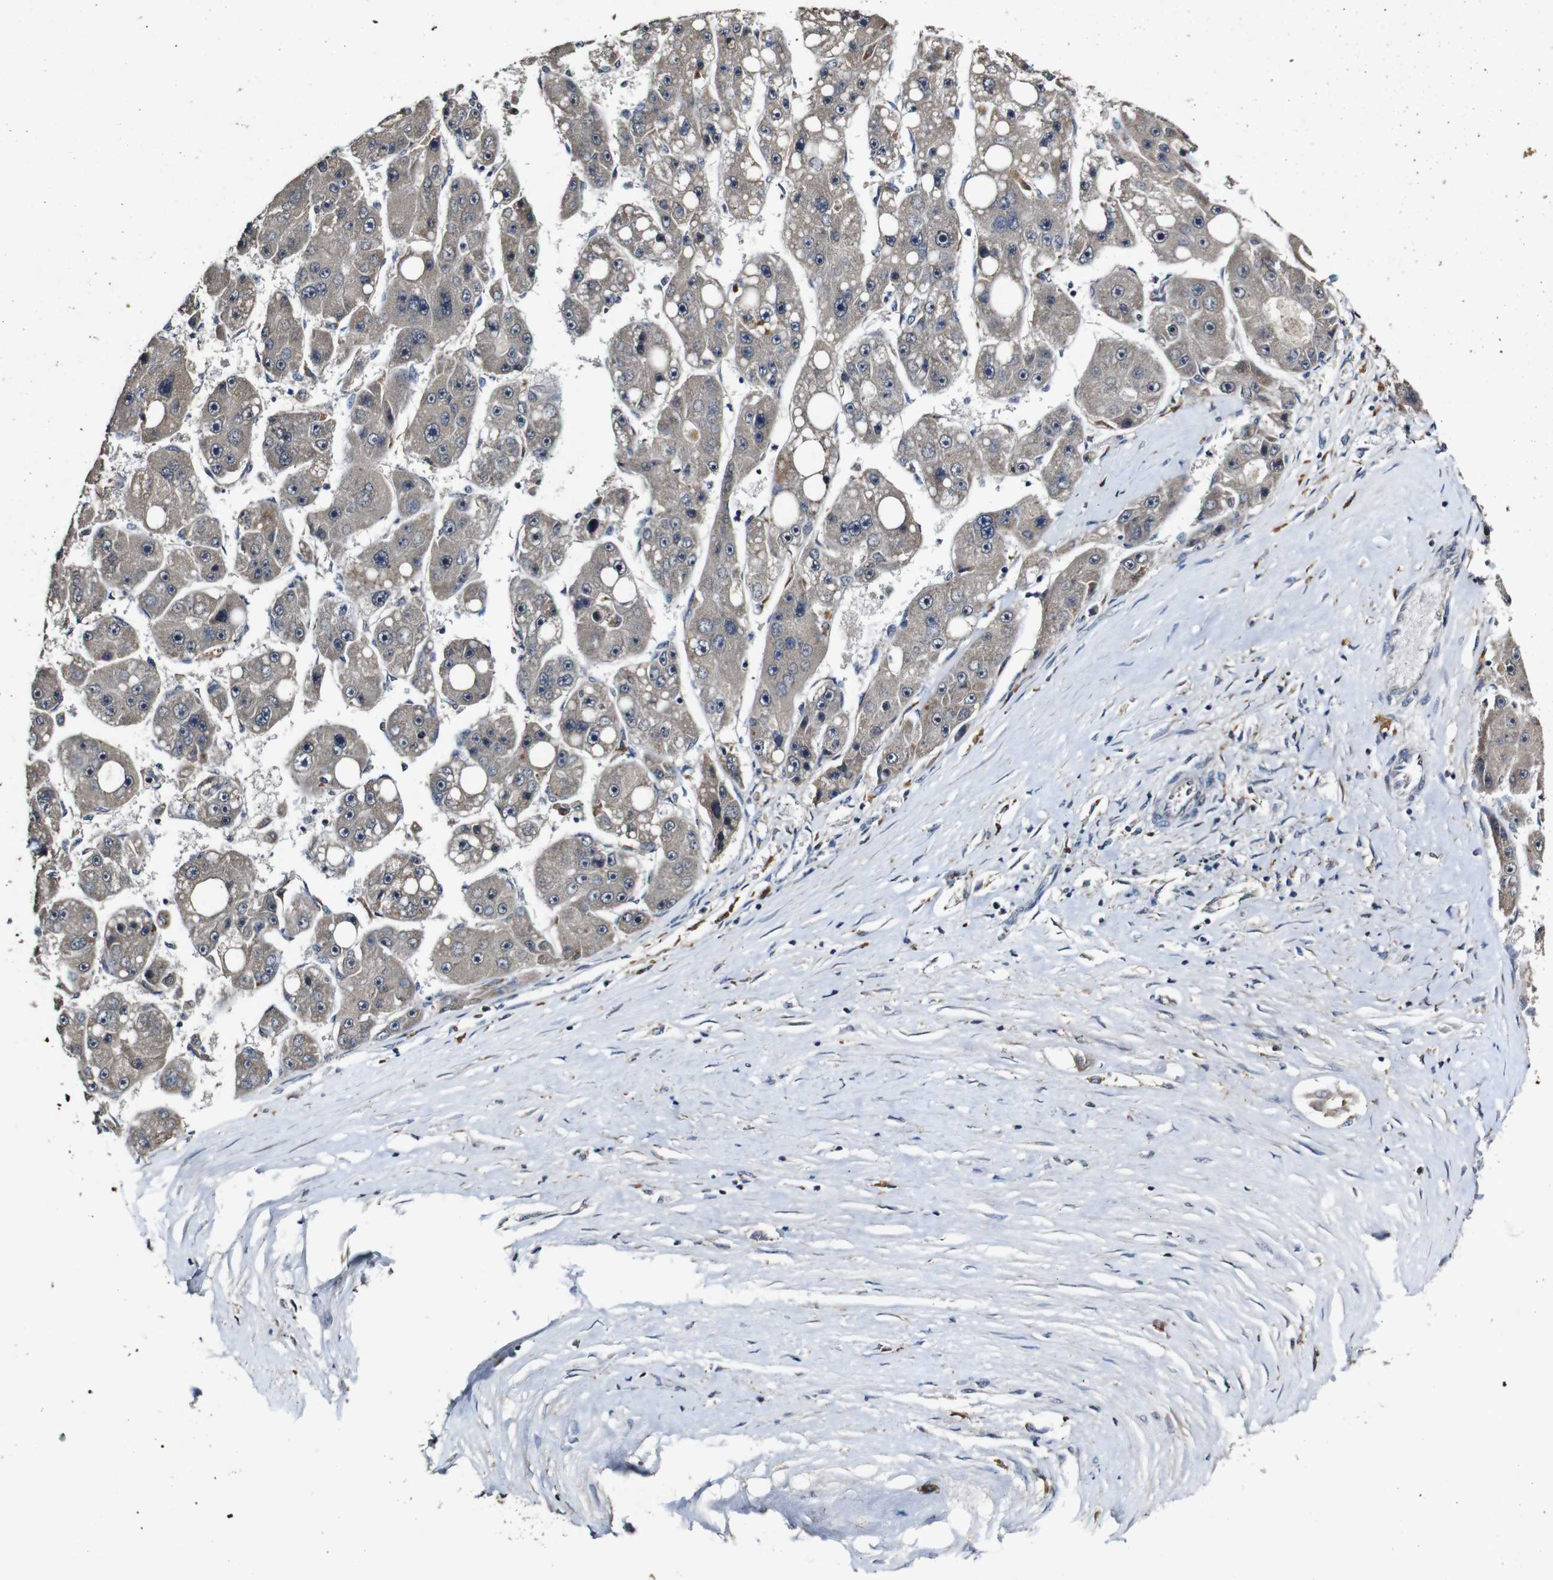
{"staining": {"intensity": "weak", "quantity": ">75%", "location": "cytoplasmic/membranous"}, "tissue": "liver cancer", "cell_type": "Tumor cells", "image_type": "cancer", "snomed": [{"axis": "morphology", "description": "Carcinoma, Hepatocellular, NOS"}, {"axis": "topography", "description": "Liver"}], "caption": "Weak cytoplasmic/membranous positivity for a protein is seen in about >75% of tumor cells of hepatocellular carcinoma (liver) using IHC.", "gene": "MAGI2", "patient": {"sex": "female", "age": 61}}